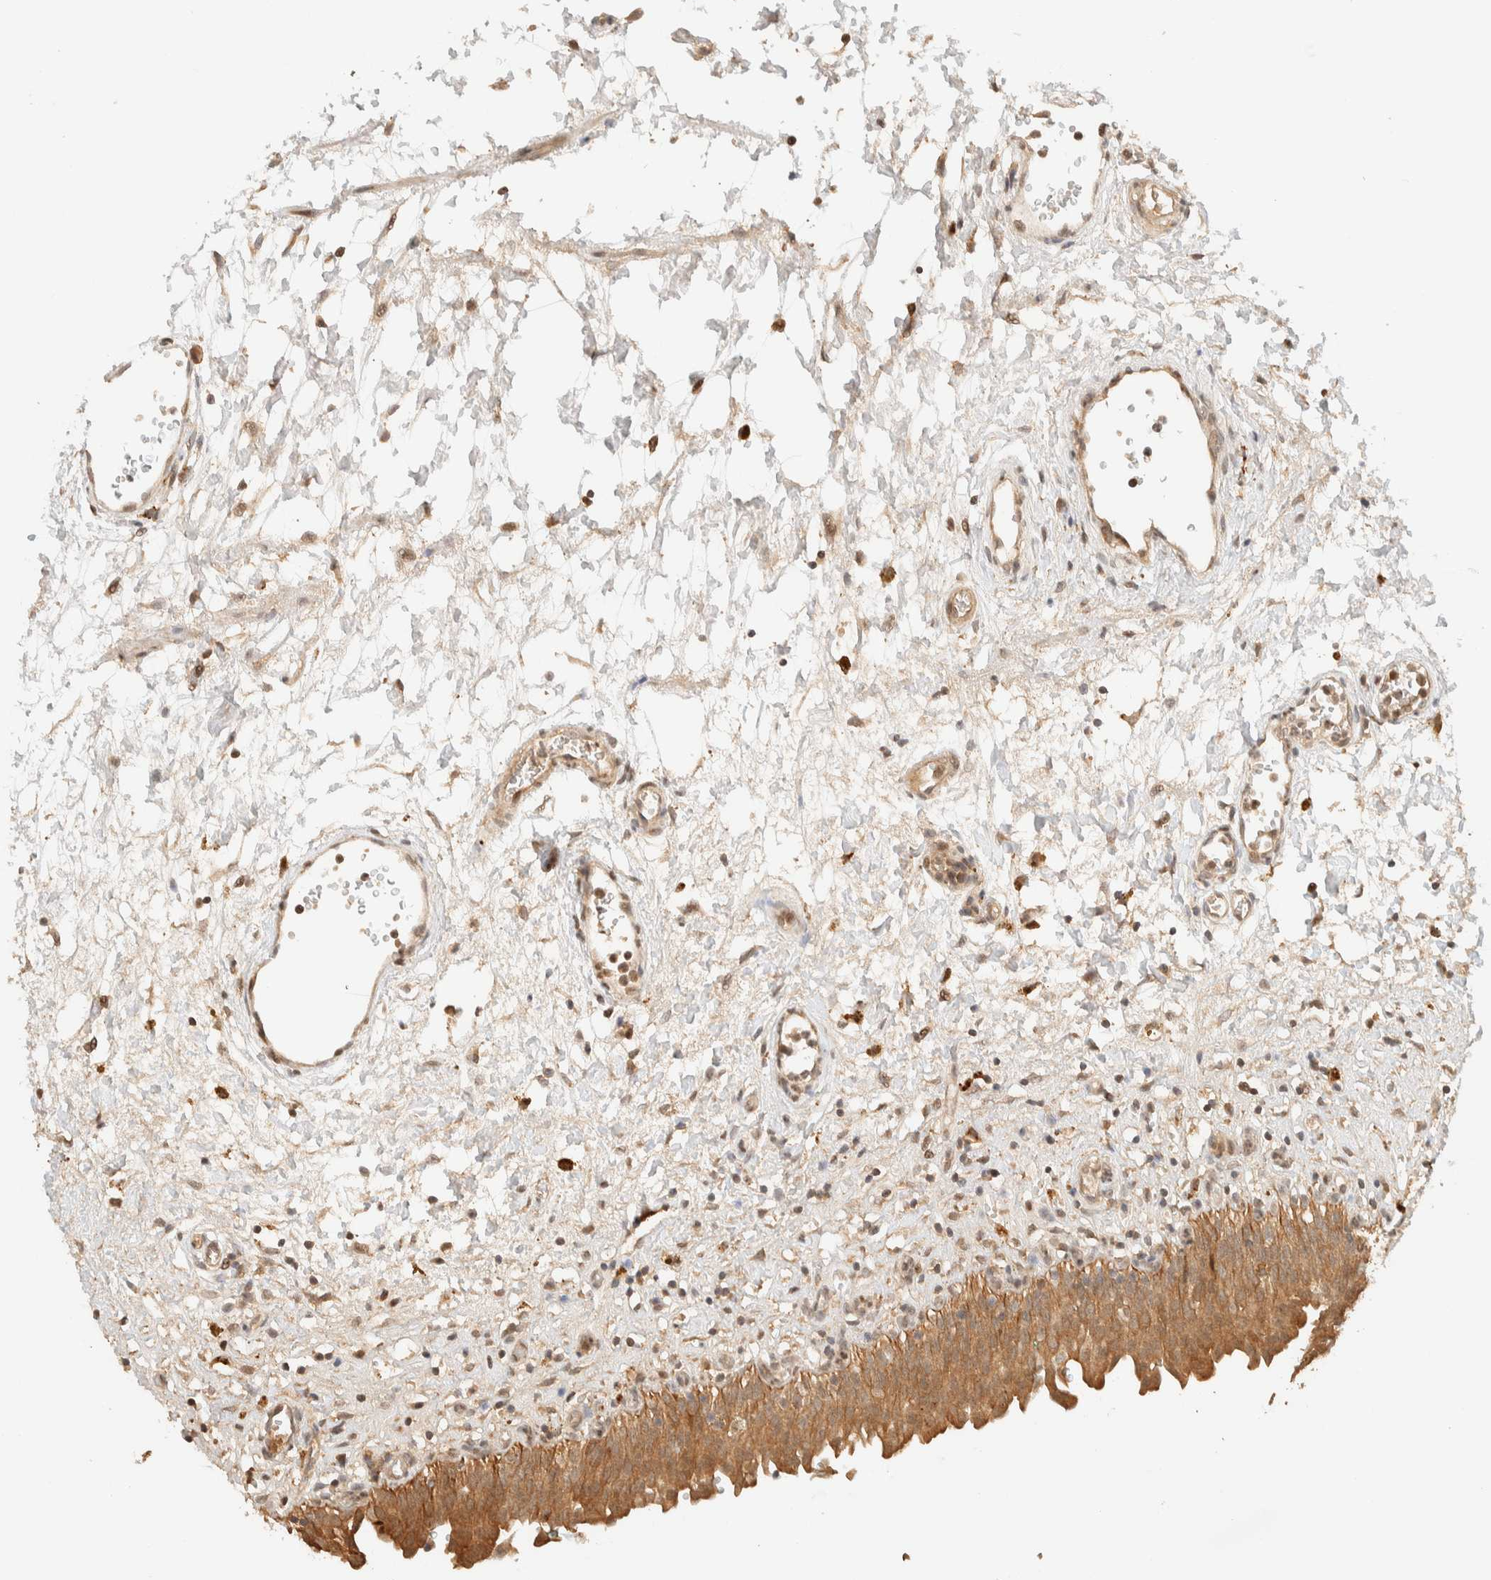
{"staining": {"intensity": "moderate", "quantity": ">75%", "location": "cytoplasmic/membranous"}, "tissue": "urinary bladder", "cell_type": "Urothelial cells", "image_type": "normal", "snomed": [{"axis": "morphology", "description": "Urothelial carcinoma, High grade"}, {"axis": "topography", "description": "Urinary bladder"}], "caption": "Urinary bladder stained with a brown dye exhibits moderate cytoplasmic/membranous positive positivity in approximately >75% of urothelial cells.", "gene": "ZBTB34", "patient": {"sex": "male", "age": 46}}